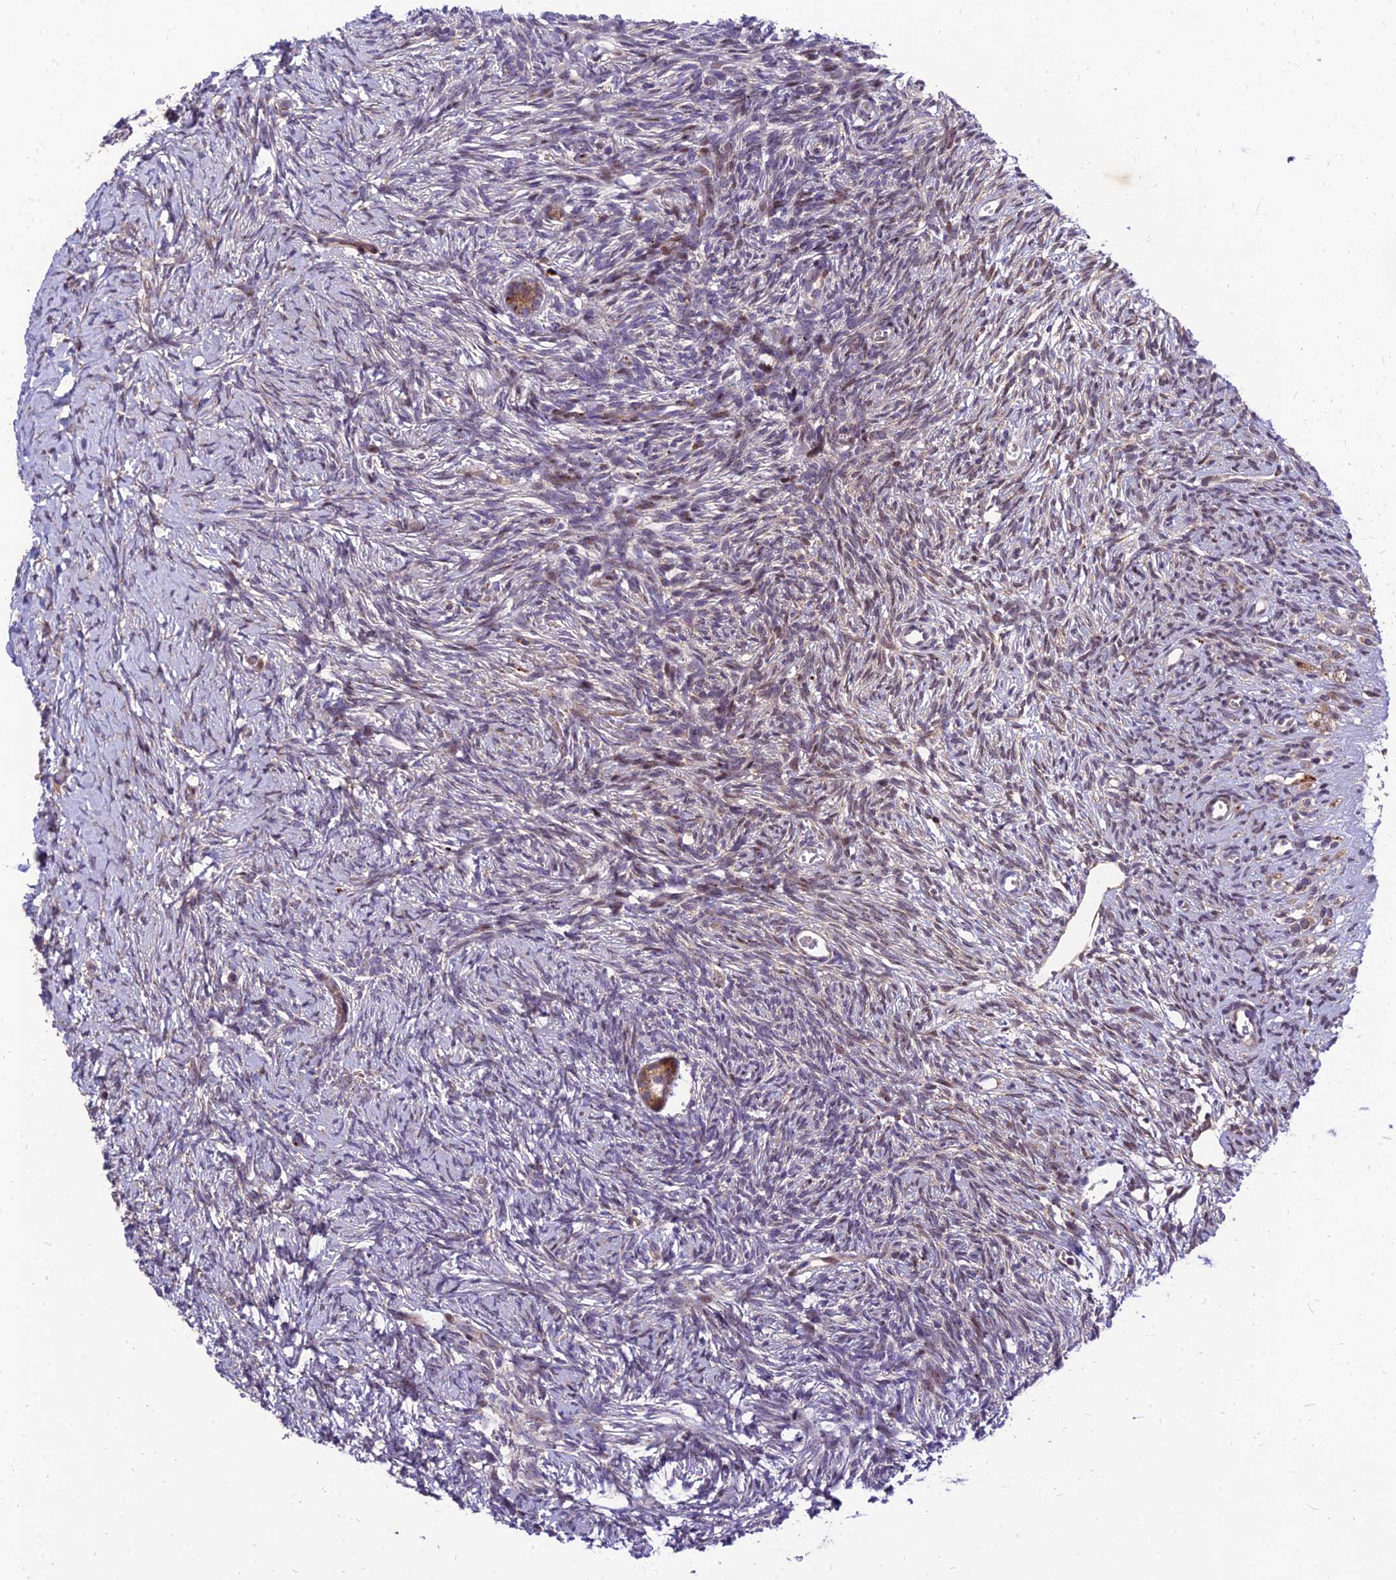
{"staining": {"intensity": "moderate", "quantity": ">75%", "location": "cytoplasmic/membranous"}, "tissue": "ovary", "cell_type": "Follicle cells", "image_type": "normal", "snomed": [{"axis": "morphology", "description": "Normal tissue, NOS"}, {"axis": "topography", "description": "Ovary"}], "caption": "Immunohistochemistry photomicrograph of unremarkable ovary: human ovary stained using immunohistochemistry (IHC) reveals medium levels of moderate protein expression localized specifically in the cytoplasmic/membranous of follicle cells, appearing as a cytoplasmic/membranous brown color.", "gene": "MKKS", "patient": {"sex": "female", "age": 39}}